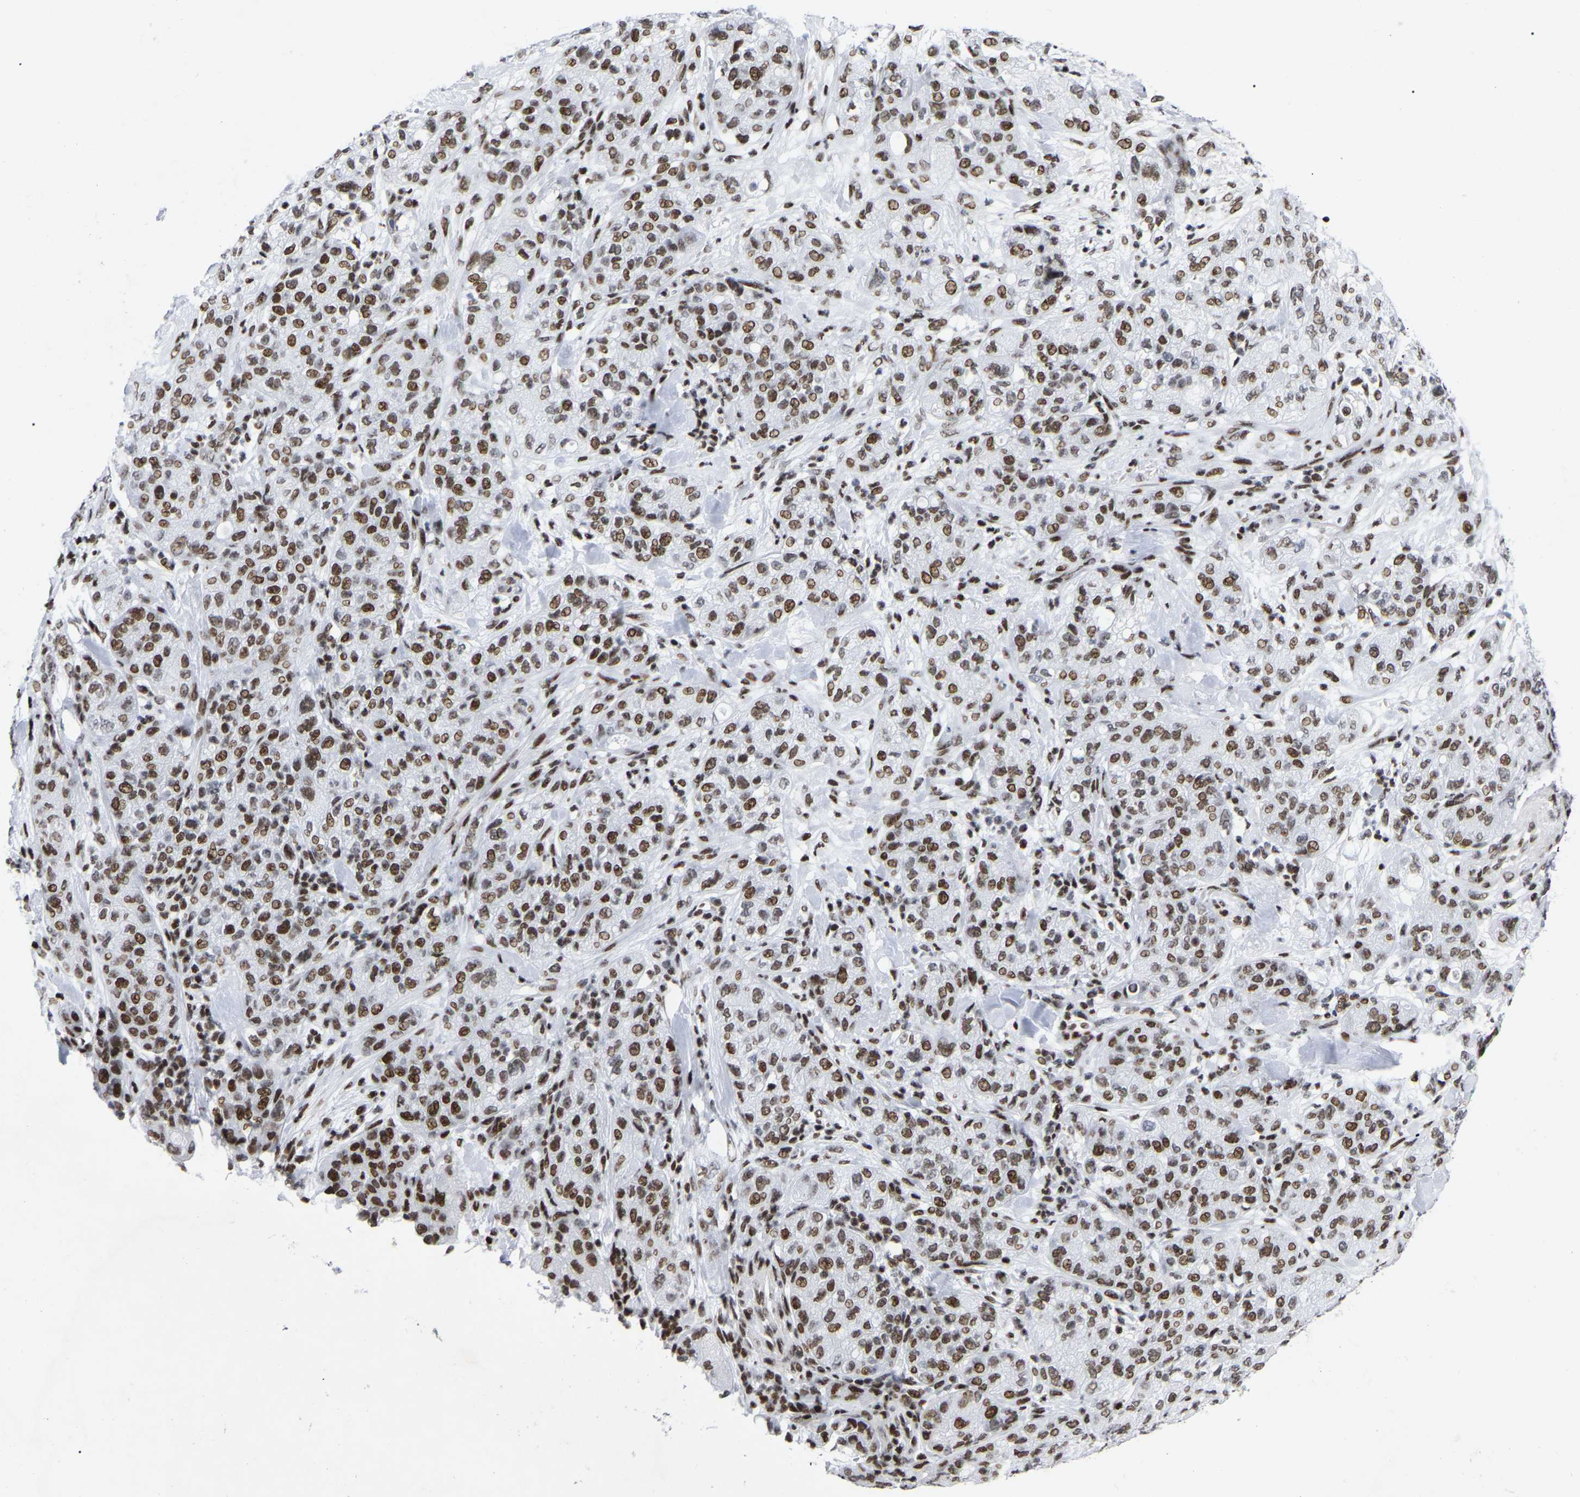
{"staining": {"intensity": "moderate", "quantity": "25%-75%", "location": "nuclear"}, "tissue": "pancreatic cancer", "cell_type": "Tumor cells", "image_type": "cancer", "snomed": [{"axis": "morphology", "description": "Adenocarcinoma, NOS"}, {"axis": "topography", "description": "Pancreas"}], "caption": "Immunohistochemical staining of human adenocarcinoma (pancreatic) demonstrates moderate nuclear protein staining in approximately 25%-75% of tumor cells.", "gene": "PRCC", "patient": {"sex": "female", "age": 78}}